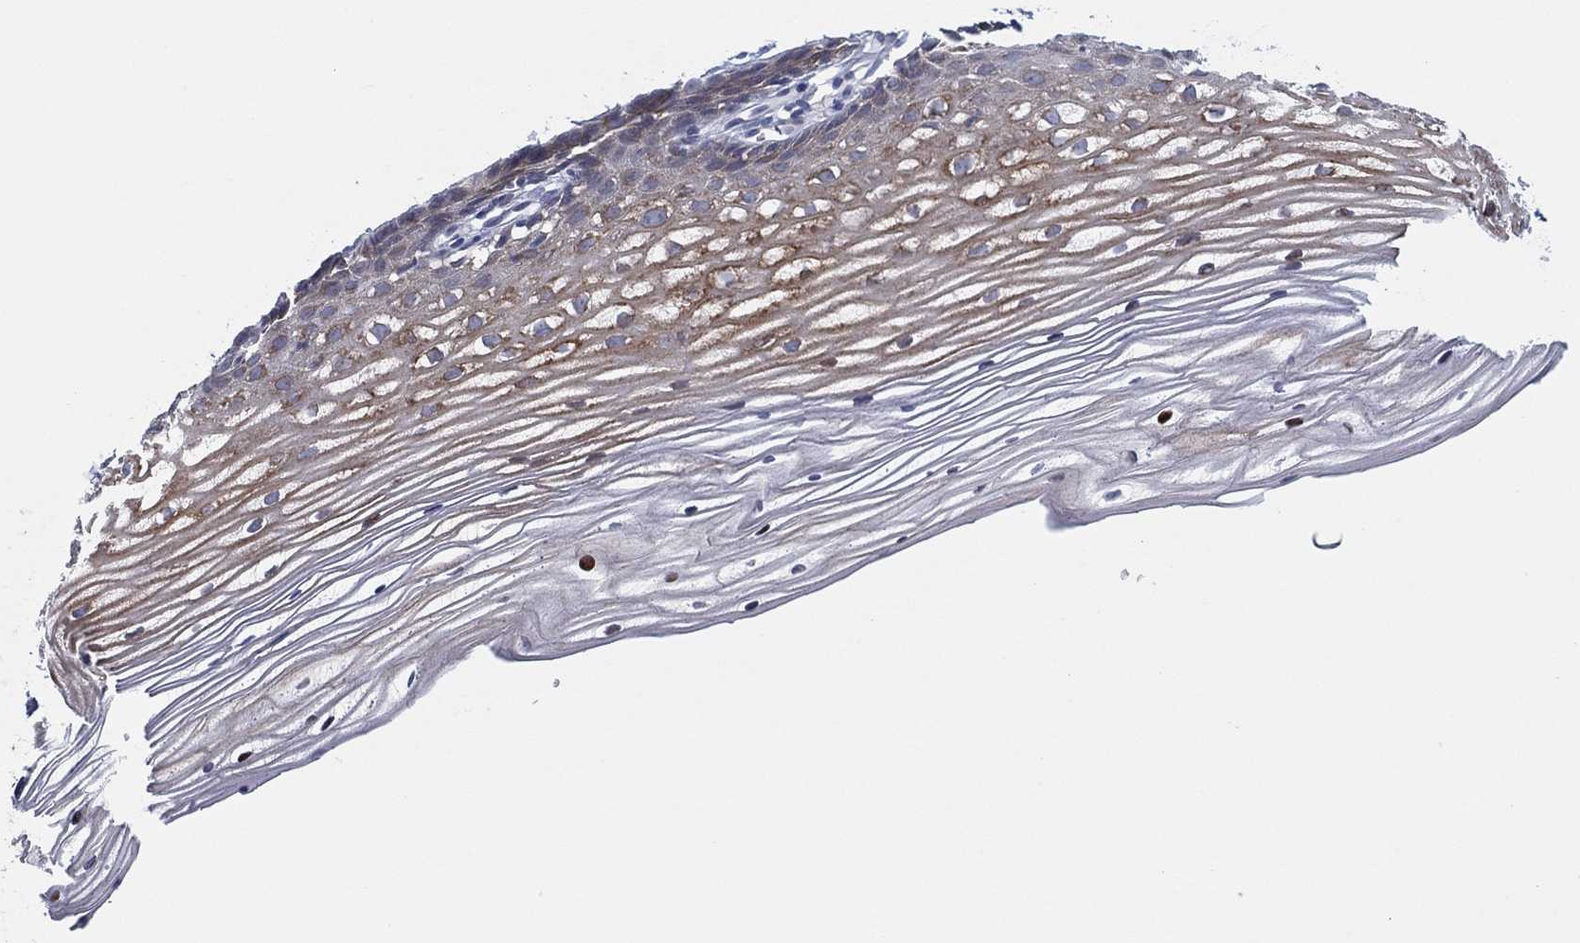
{"staining": {"intensity": "moderate", "quantity": "<25%", "location": "cytoplasmic/membranous"}, "tissue": "cervix", "cell_type": "Squamous epithelial cells", "image_type": "normal", "snomed": [{"axis": "morphology", "description": "Normal tissue, NOS"}, {"axis": "topography", "description": "Cervix"}], "caption": "Moderate cytoplasmic/membranous protein expression is appreciated in about <25% of squamous epithelial cells in cervix.", "gene": "HEATR4", "patient": {"sex": "female", "age": 40}}